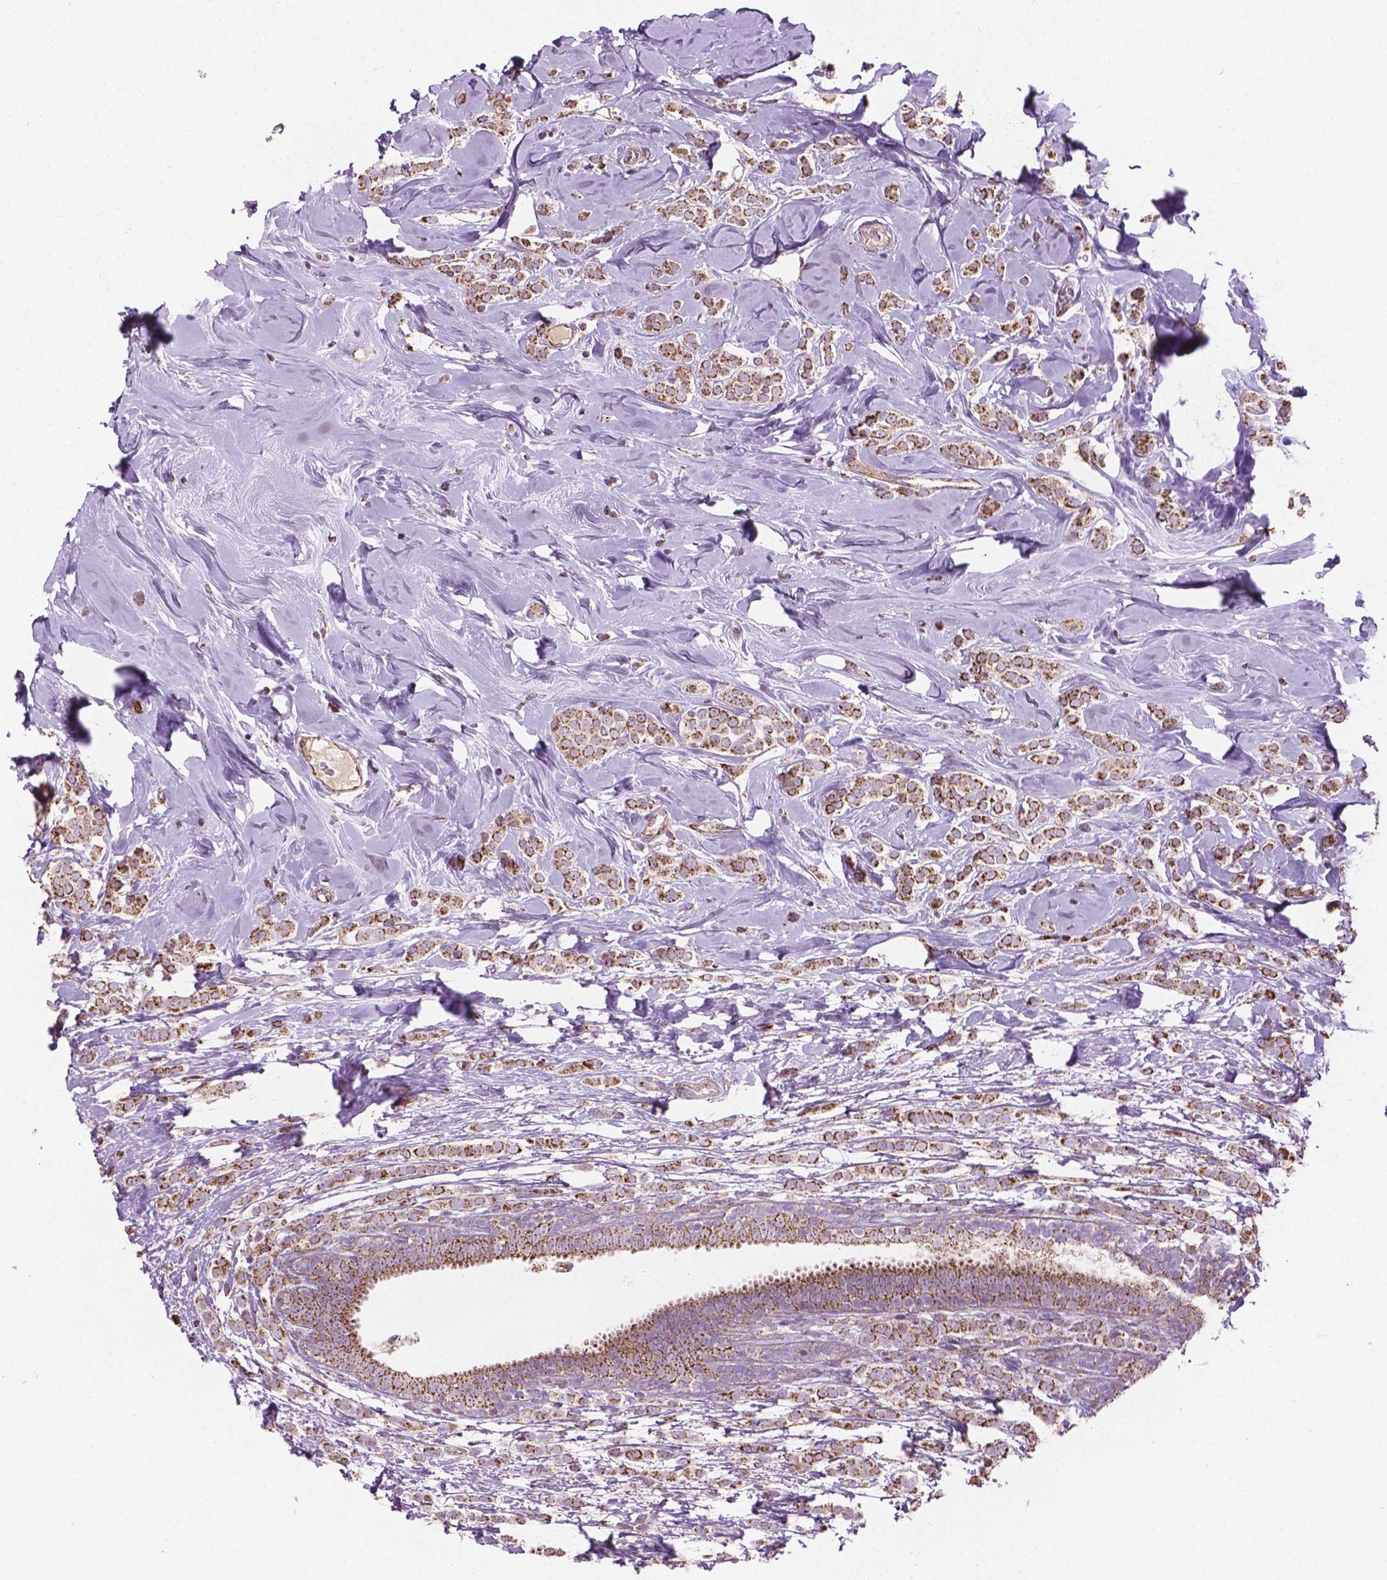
{"staining": {"intensity": "strong", "quantity": ">75%", "location": "cytoplasmic/membranous"}, "tissue": "breast cancer", "cell_type": "Tumor cells", "image_type": "cancer", "snomed": [{"axis": "morphology", "description": "Lobular carcinoma"}, {"axis": "topography", "description": "Breast"}], "caption": "Immunohistochemical staining of human breast cancer shows high levels of strong cytoplasmic/membranous staining in approximately >75% of tumor cells. The staining was performed using DAB (3,3'-diaminobenzidine) to visualize the protein expression in brown, while the nuclei were stained in blue with hematoxylin (Magnification: 20x).", "gene": "PIBF1", "patient": {"sex": "female", "age": 49}}